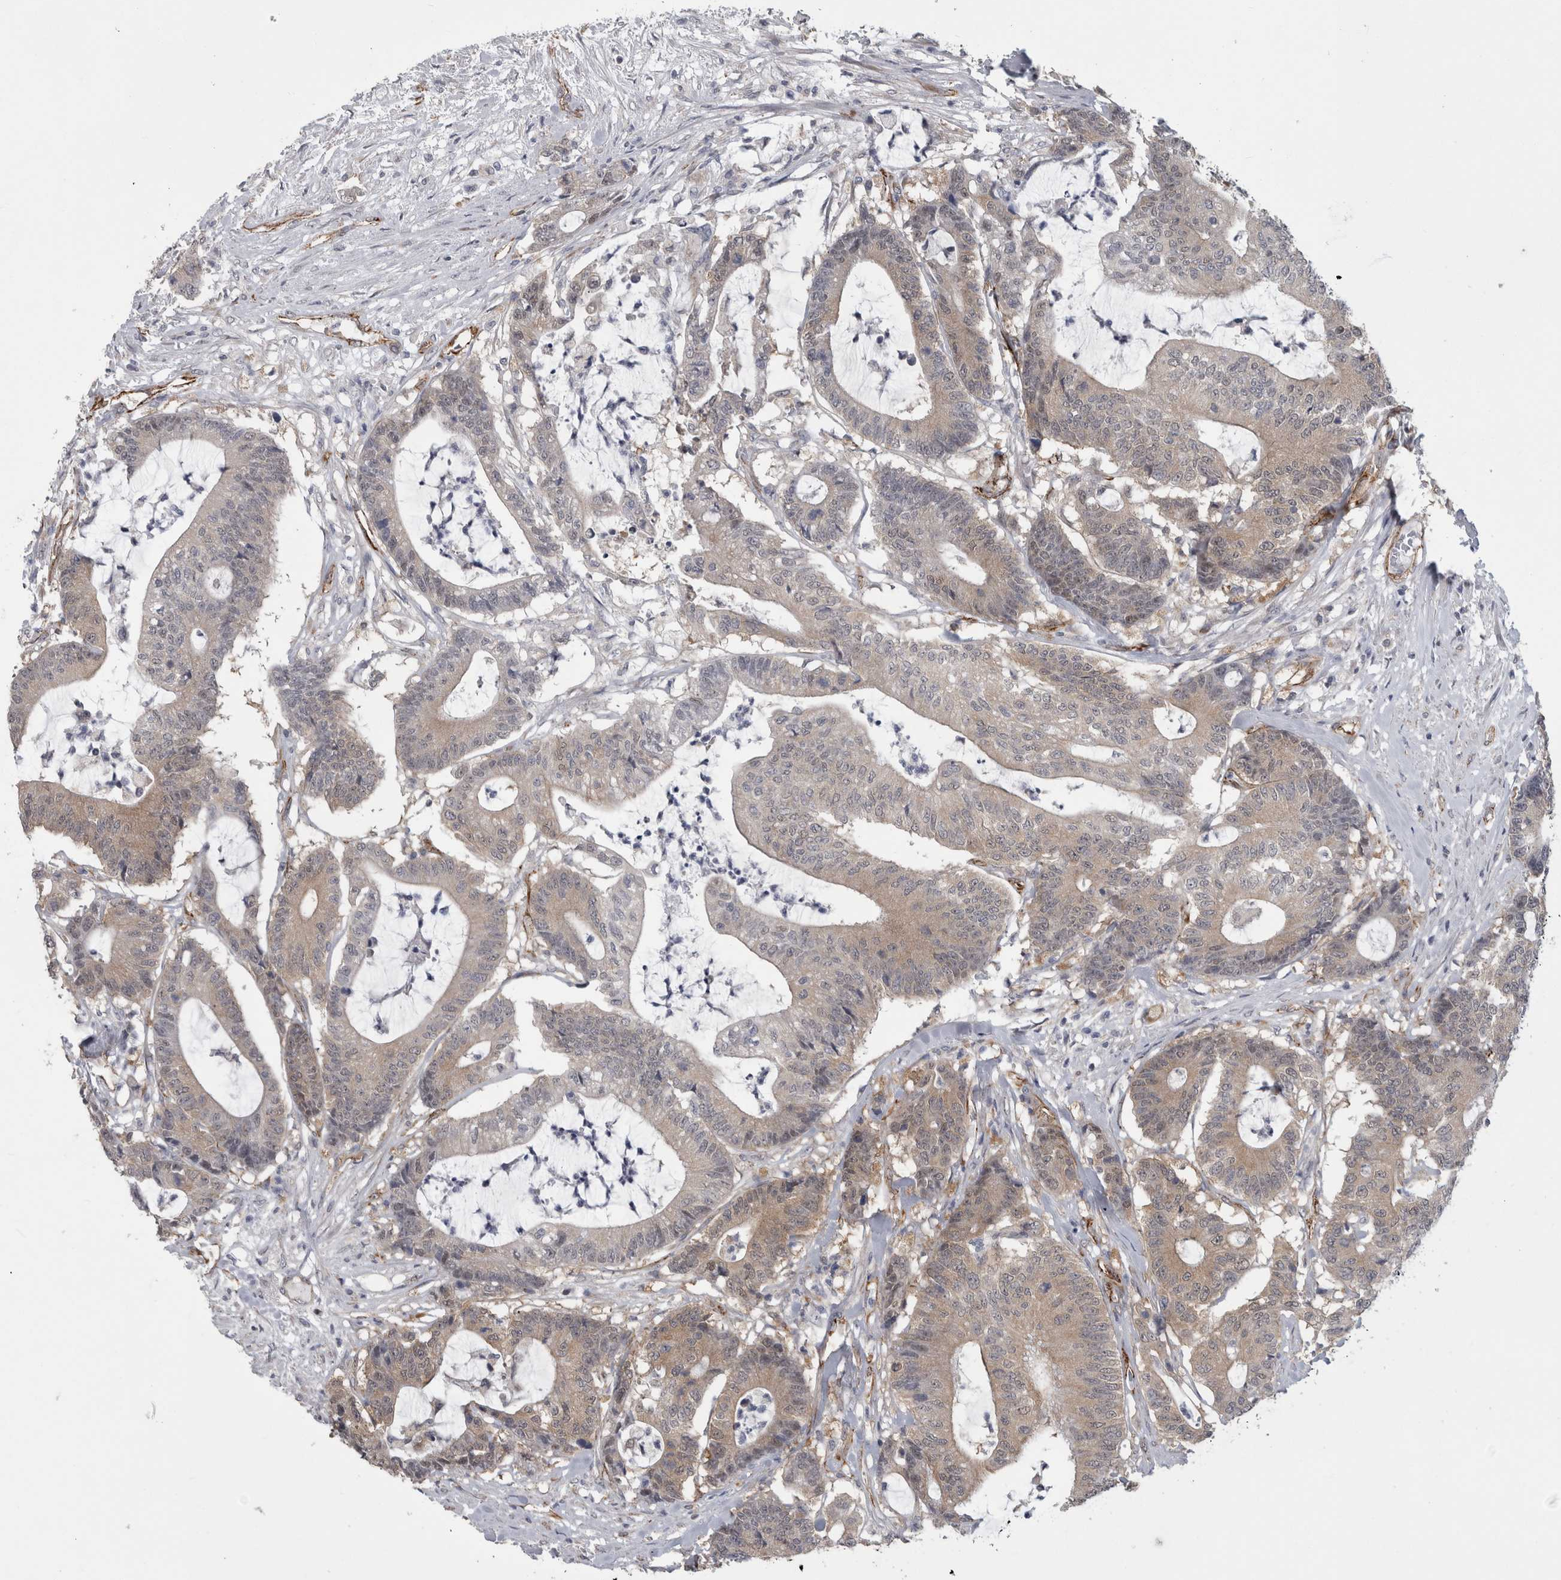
{"staining": {"intensity": "weak", "quantity": "25%-75%", "location": "cytoplasmic/membranous"}, "tissue": "colorectal cancer", "cell_type": "Tumor cells", "image_type": "cancer", "snomed": [{"axis": "morphology", "description": "Adenocarcinoma, NOS"}, {"axis": "topography", "description": "Colon"}], "caption": "This is an image of immunohistochemistry (IHC) staining of adenocarcinoma (colorectal), which shows weak expression in the cytoplasmic/membranous of tumor cells.", "gene": "ACOT7", "patient": {"sex": "female", "age": 84}}